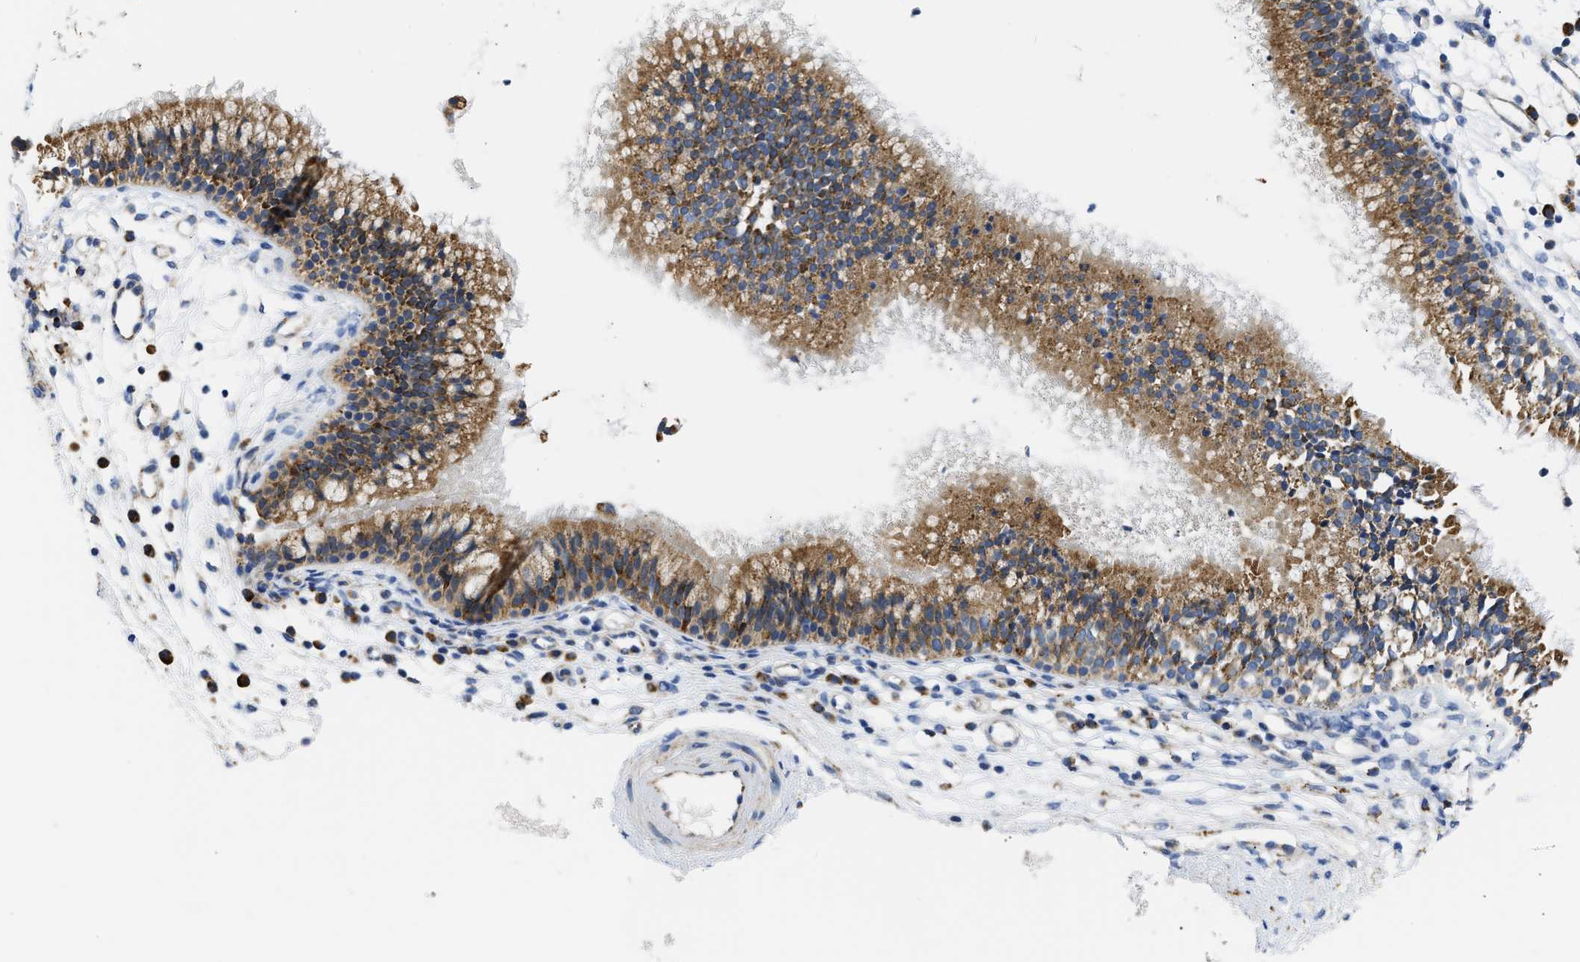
{"staining": {"intensity": "moderate", "quantity": ">75%", "location": "cytoplasmic/membranous"}, "tissue": "nasopharynx", "cell_type": "Respiratory epithelial cells", "image_type": "normal", "snomed": [{"axis": "morphology", "description": "Normal tissue, NOS"}, {"axis": "topography", "description": "Nasopharynx"}], "caption": "This photomicrograph reveals normal nasopharynx stained with immunohistochemistry (IHC) to label a protein in brown. The cytoplasmic/membranous of respiratory epithelial cells show moderate positivity for the protein. Nuclei are counter-stained blue.", "gene": "CYCS", "patient": {"sex": "male", "age": 21}}